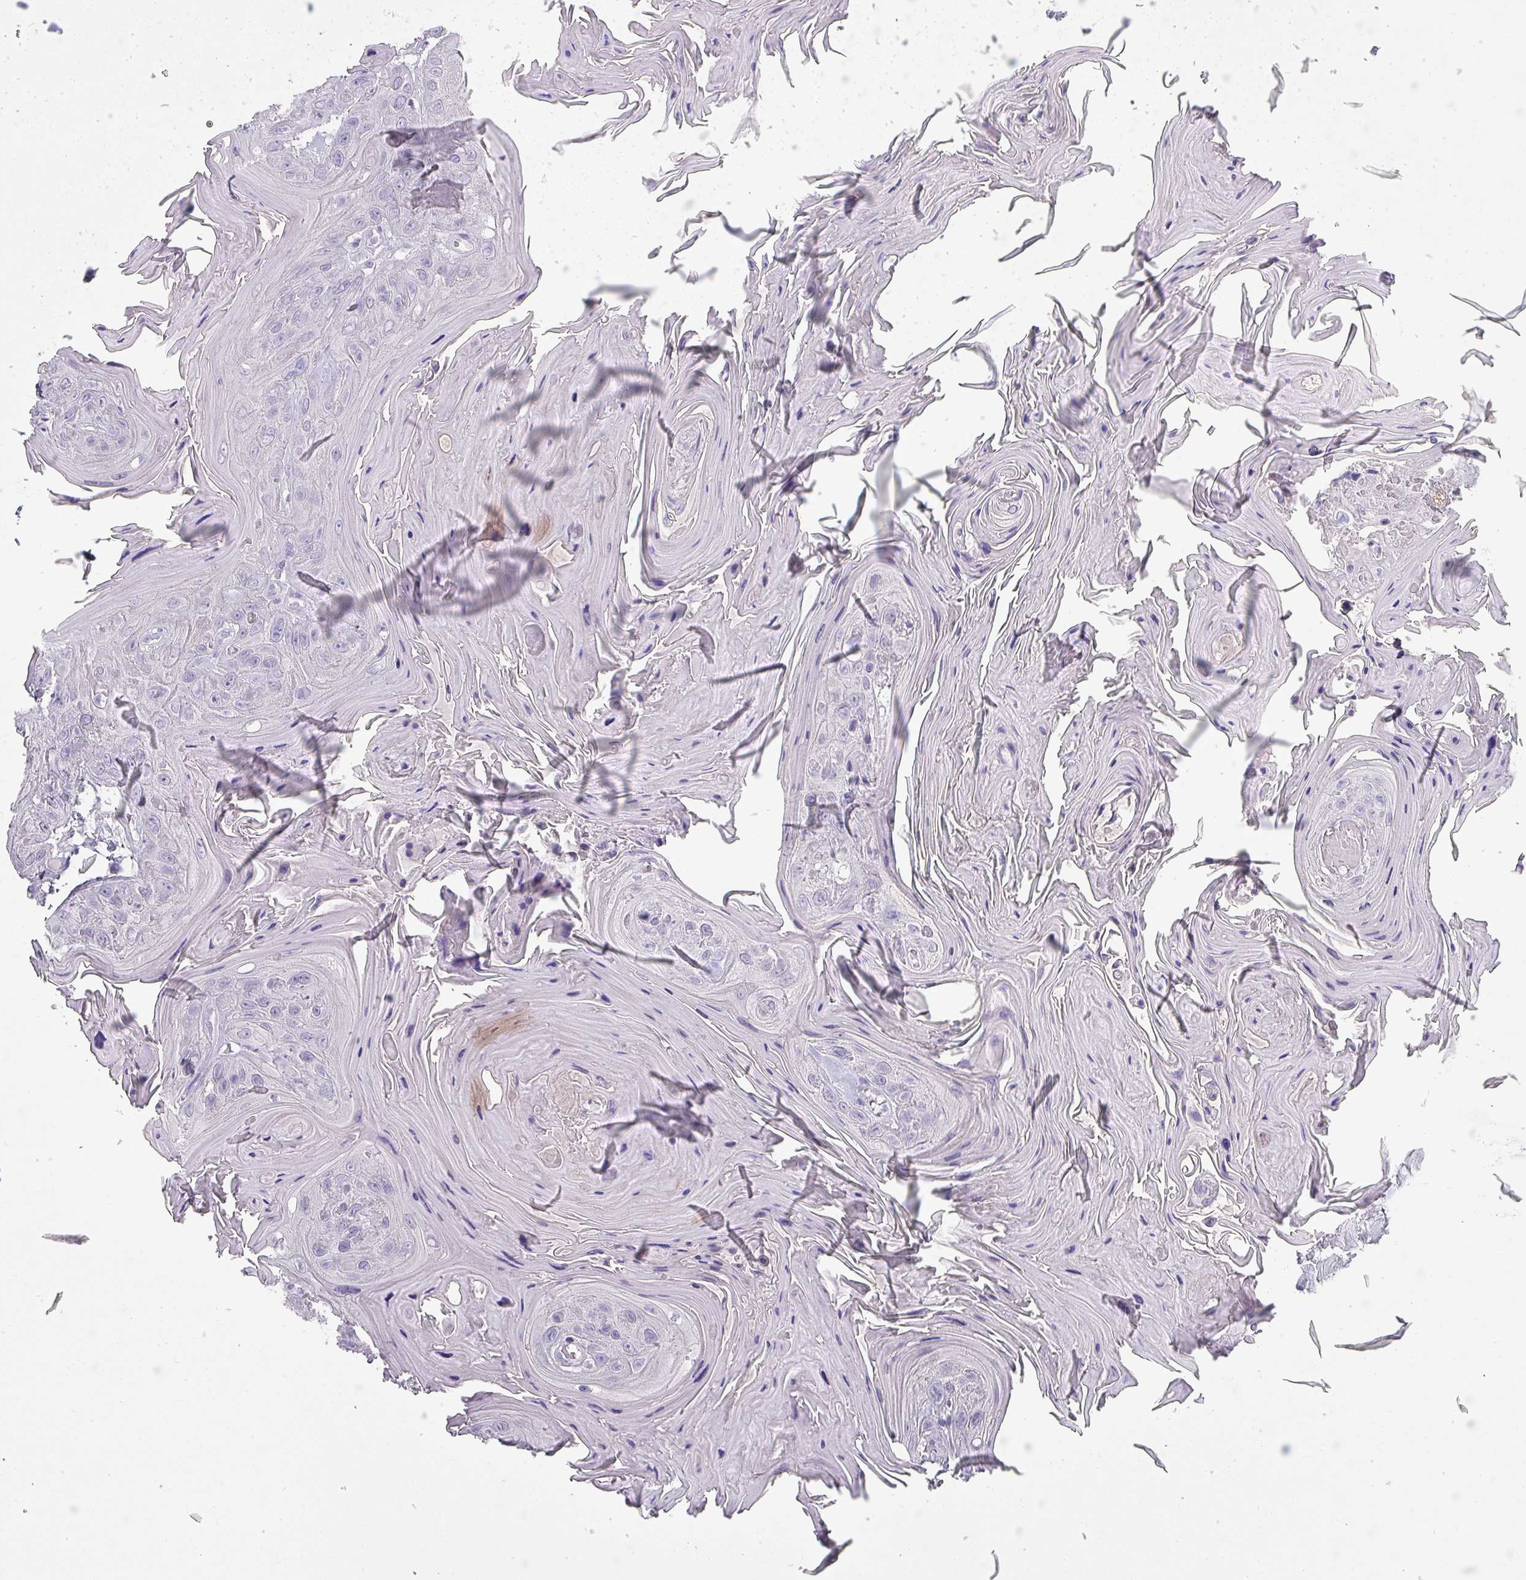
{"staining": {"intensity": "negative", "quantity": "none", "location": "none"}, "tissue": "head and neck cancer", "cell_type": "Tumor cells", "image_type": "cancer", "snomed": [{"axis": "morphology", "description": "Squamous cell carcinoma, NOS"}, {"axis": "topography", "description": "Head-Neck"}], "caption": "Immunohistochemistry image of head and neck cancer (squamous cell carcinoma) stained for a protein (brown), which exhibits no staining in tumor cells. The staining was performed using DAB (3,3'-diaminobenzidine) to visualize the protein expression in brown, while the nuclei were stained in blue with hematoxylin (Magnification: 20x).", "gene": "INS-IGF2", "patient": {"sex": "female", "age": 59}}